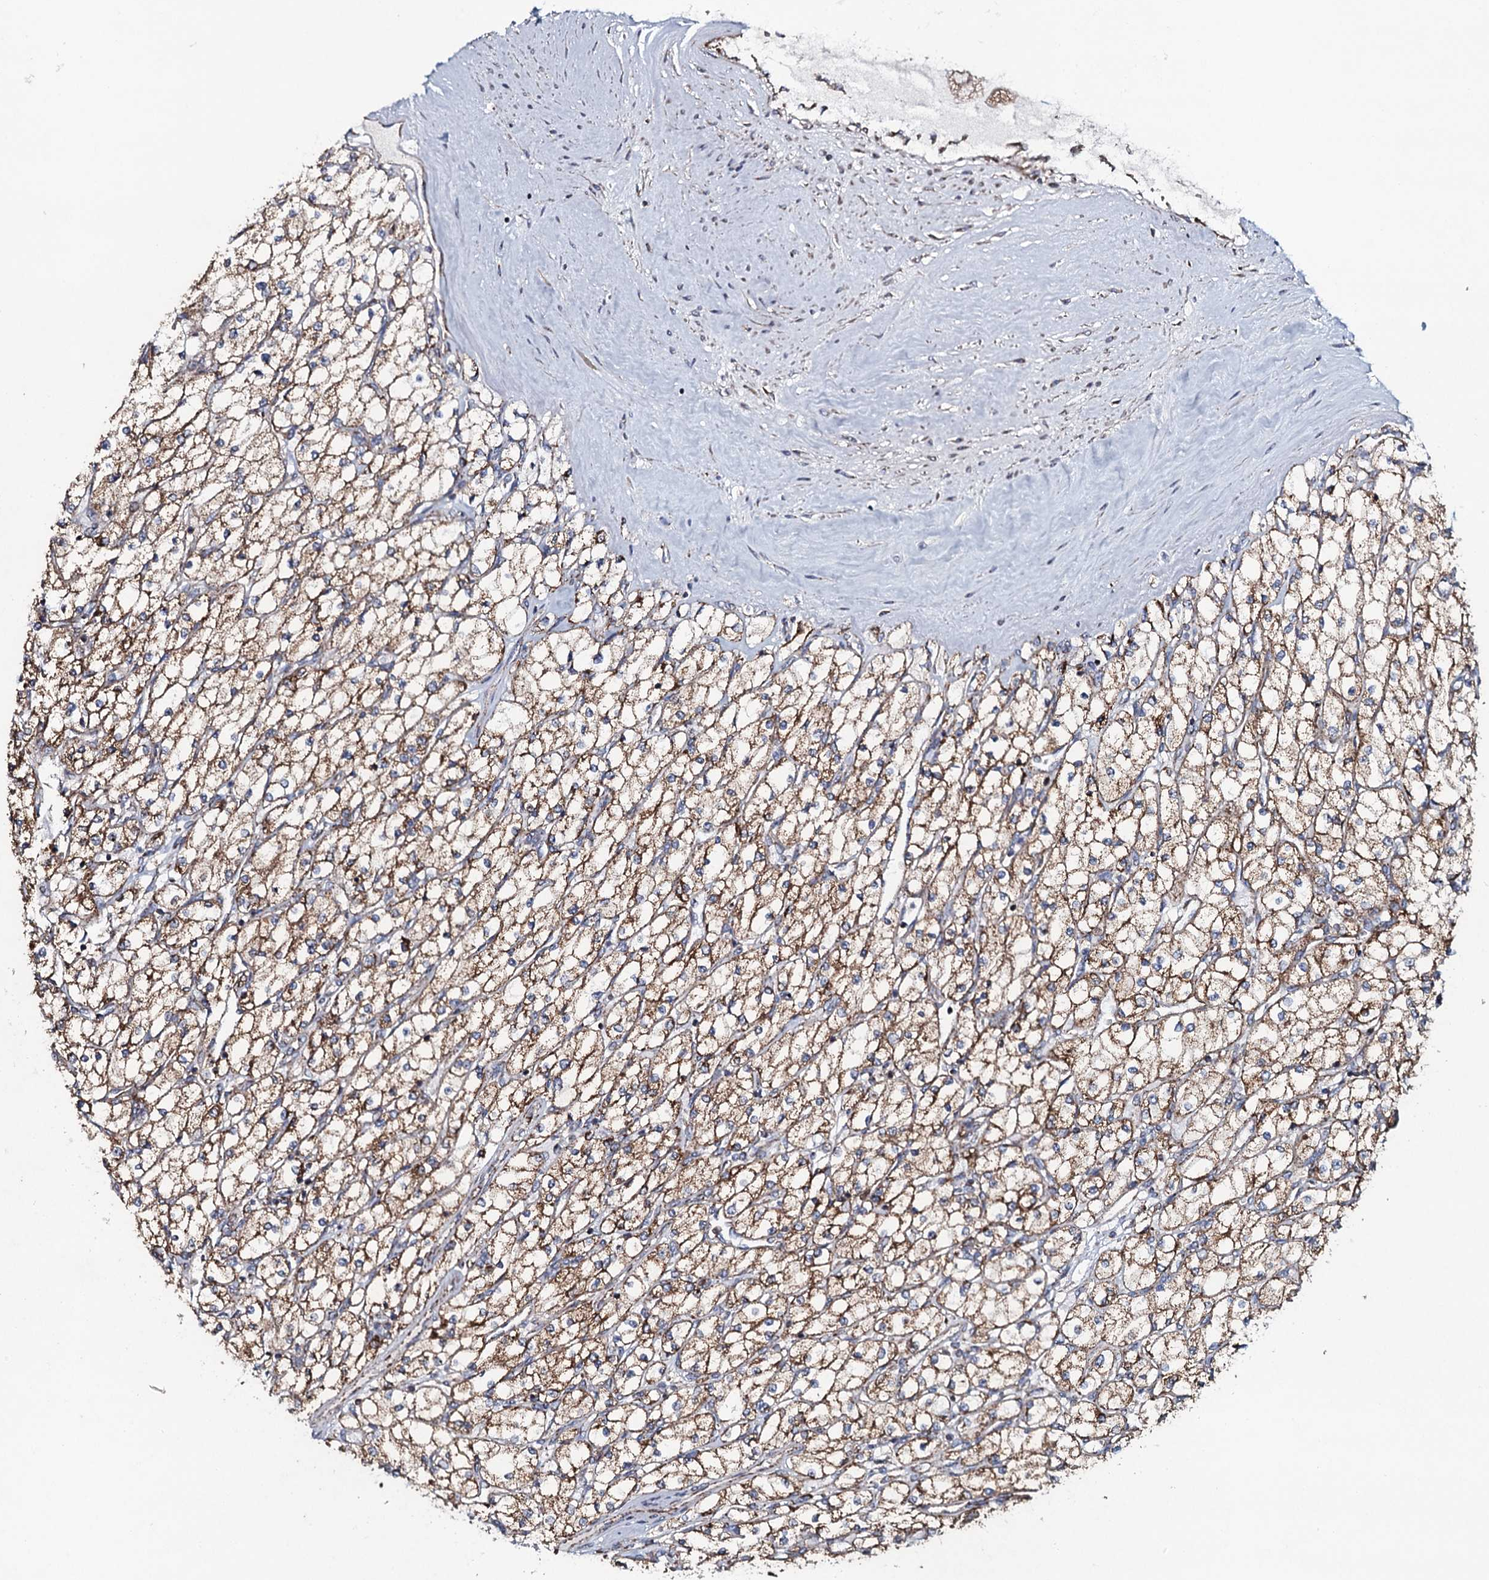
{"staining": {"intensity": "moderate", "quantity": ">75%", "location": "cytoplasmic/membranous"}, "tissue": "renal cancer", "cell_type": "Tumor cells", "image_type": "cancer", "snomed": [{"axis": "morphology", "description": "Adenocarcinoma, NOS"}, {"axis": "topography", "description": "Kidney"}], "caption": "Adenocarcinoma (renal) stained with immunohistochemistry (IHC) demonstrates moderate cytoplasmic/membranous staining in approximately >75% of tumor cells. (Stains: DAB (3,3'-diaminobenzidine) in brown, nuclei in blue, Microscopy: brightfield microscopy at high magnification).", "gene": "EVC2", "patient": {"sex": "male", "age": 80}}